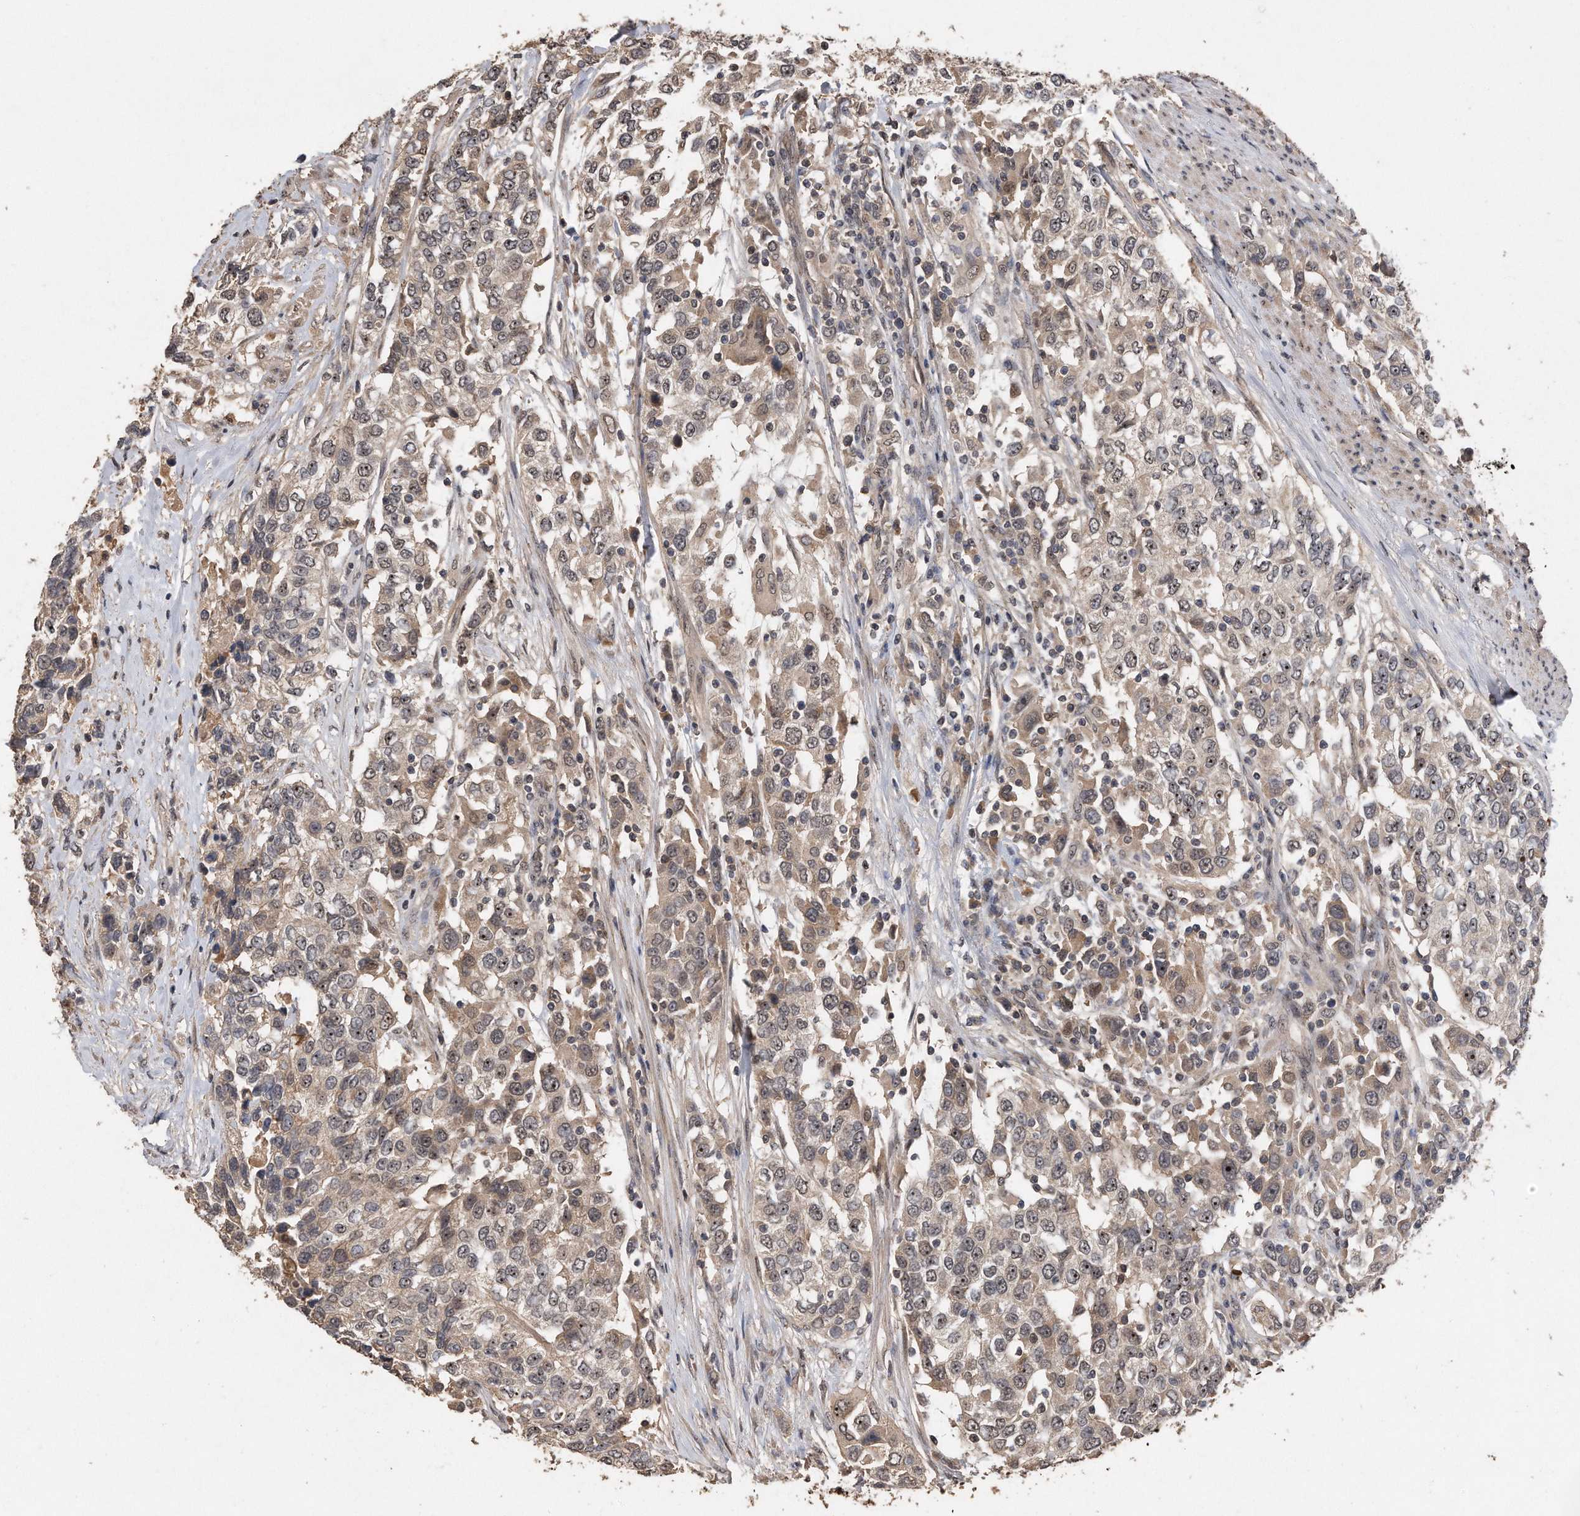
{"staining": {"intensity": "weak", "quantity": "25%-75%", "location": "cytoplasmic/membranous,nuclear"}, "tissue": "urothelial cancer", "cell_type": "Tumor cells", "image_type": "cancer", "snomed": [{"axis": "morphology", "description": "Urothelial carcinoma, High grade"}, {"axis": "topography", "description": "Urinary bladder"}], "caption": "Immunohistochemistry histopathology image of neoplastic tissue: human urothelial cancer stained using immunohistochemistry (IHC) demonstrates low levels of weak protein expression localized specifically in the cytoplasmic/membranous and nuclear of tumor cells, appearing as a cytoplasmic/membranous and nuclear brown color.", "gene": "PELO", "patient": {"sex": "female", "age": 80}}